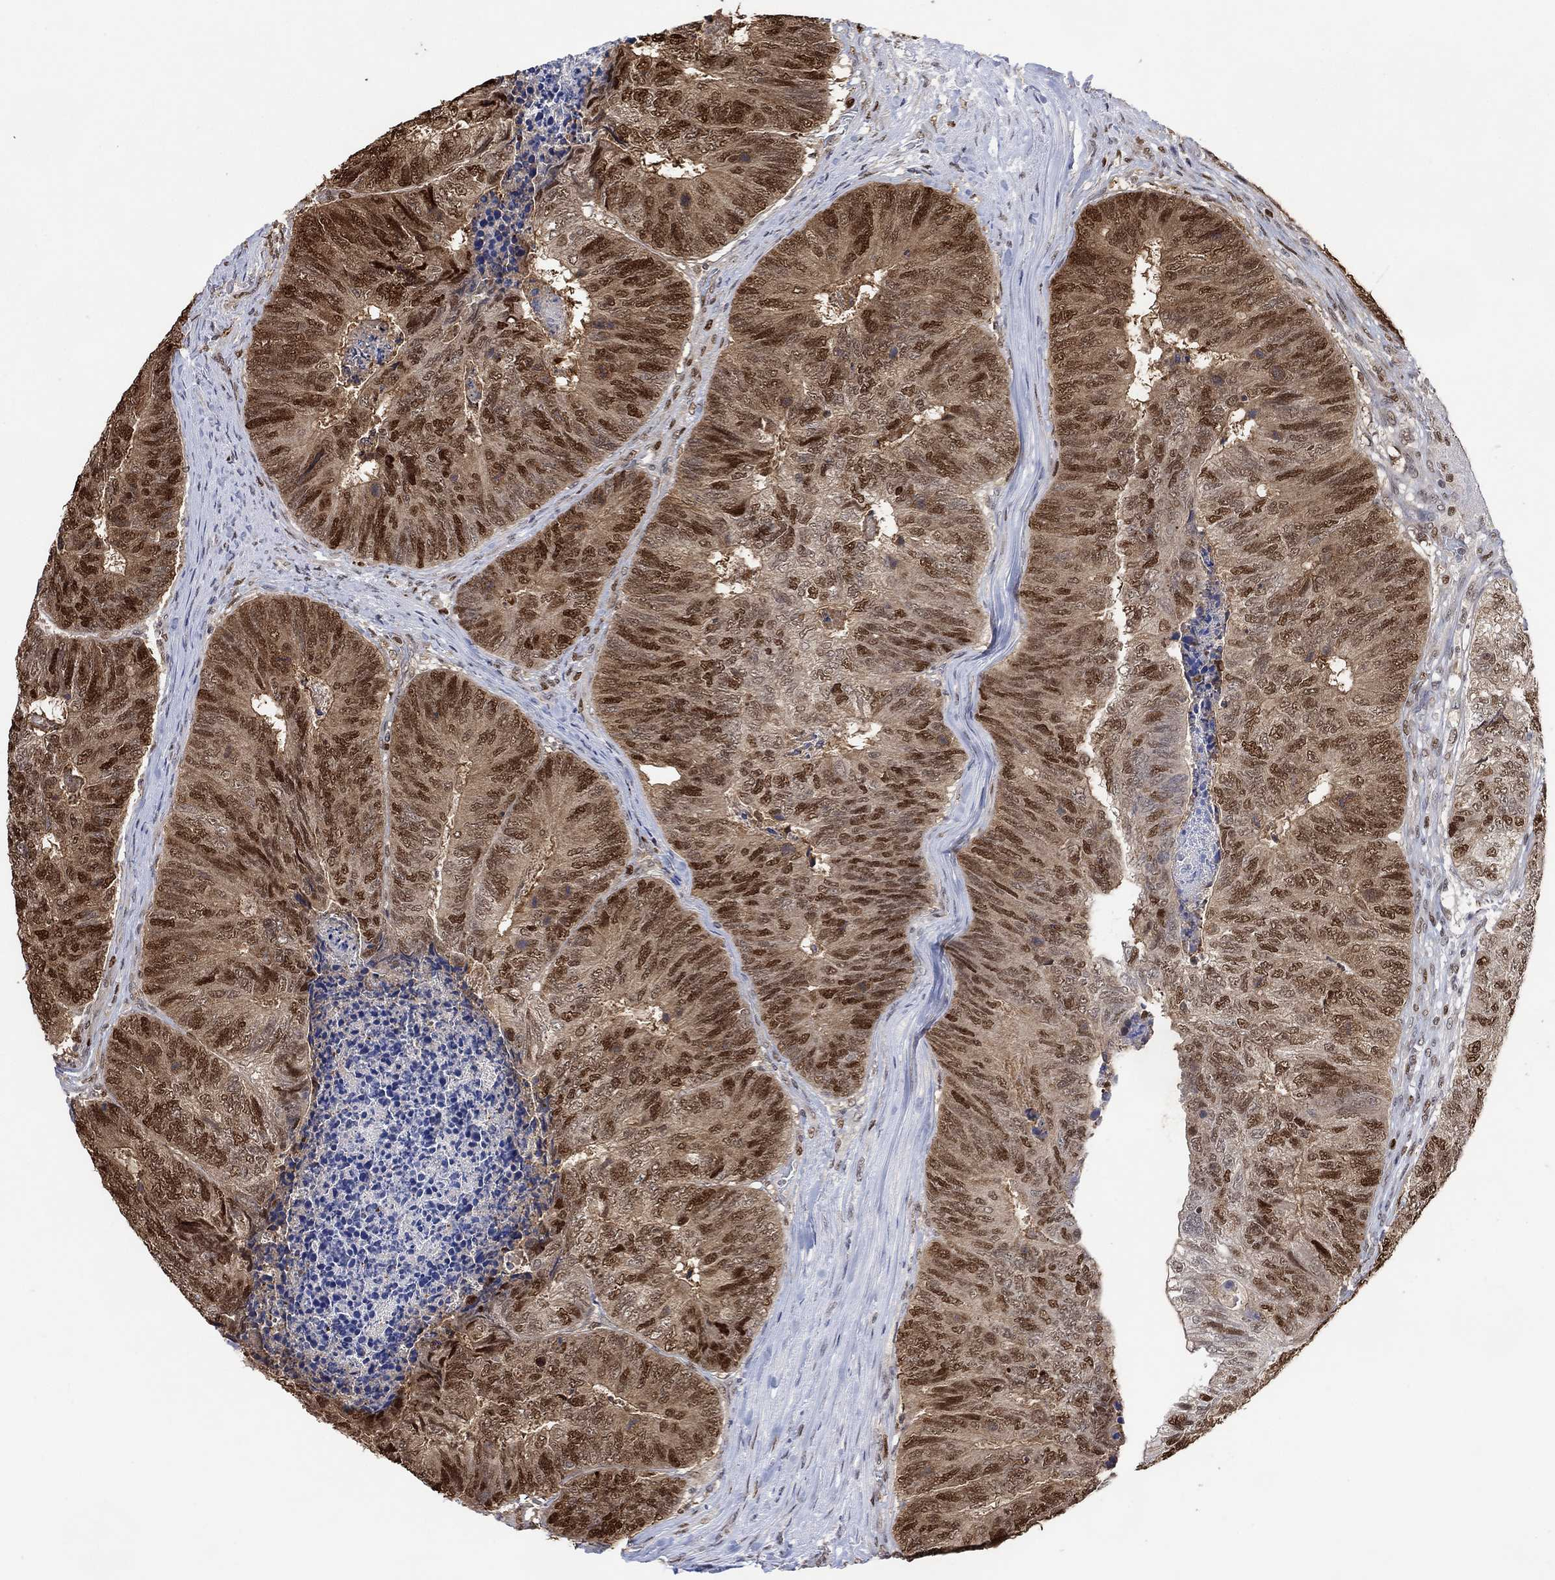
{"staining": {"intensity": "strong", "quantity": ">75%", "location": "nuclear"}, "tissue": "colorectal cancer", "cell_type": "Tumor cells", "image_type": "cancer", "snomed": [{"axis": "morphology", "description": "Adenocarcinoma, NOS"}, {"axis": "topography", "description": "Colon"}], "caption": "Immunohistochemistry (IHC) staining of adenocarcinoma (colorectal), which displays high levels of strong nuclear expression in approximately >75% of tumor cells indicating strong nuclear protein positivity. The staining was performed using DAB (brown) for protein detection and nuclei were counterstained in hematoxylin (blue).", "gene": "RAD54L2", "patient": {"sex": "female", "age": 67}}